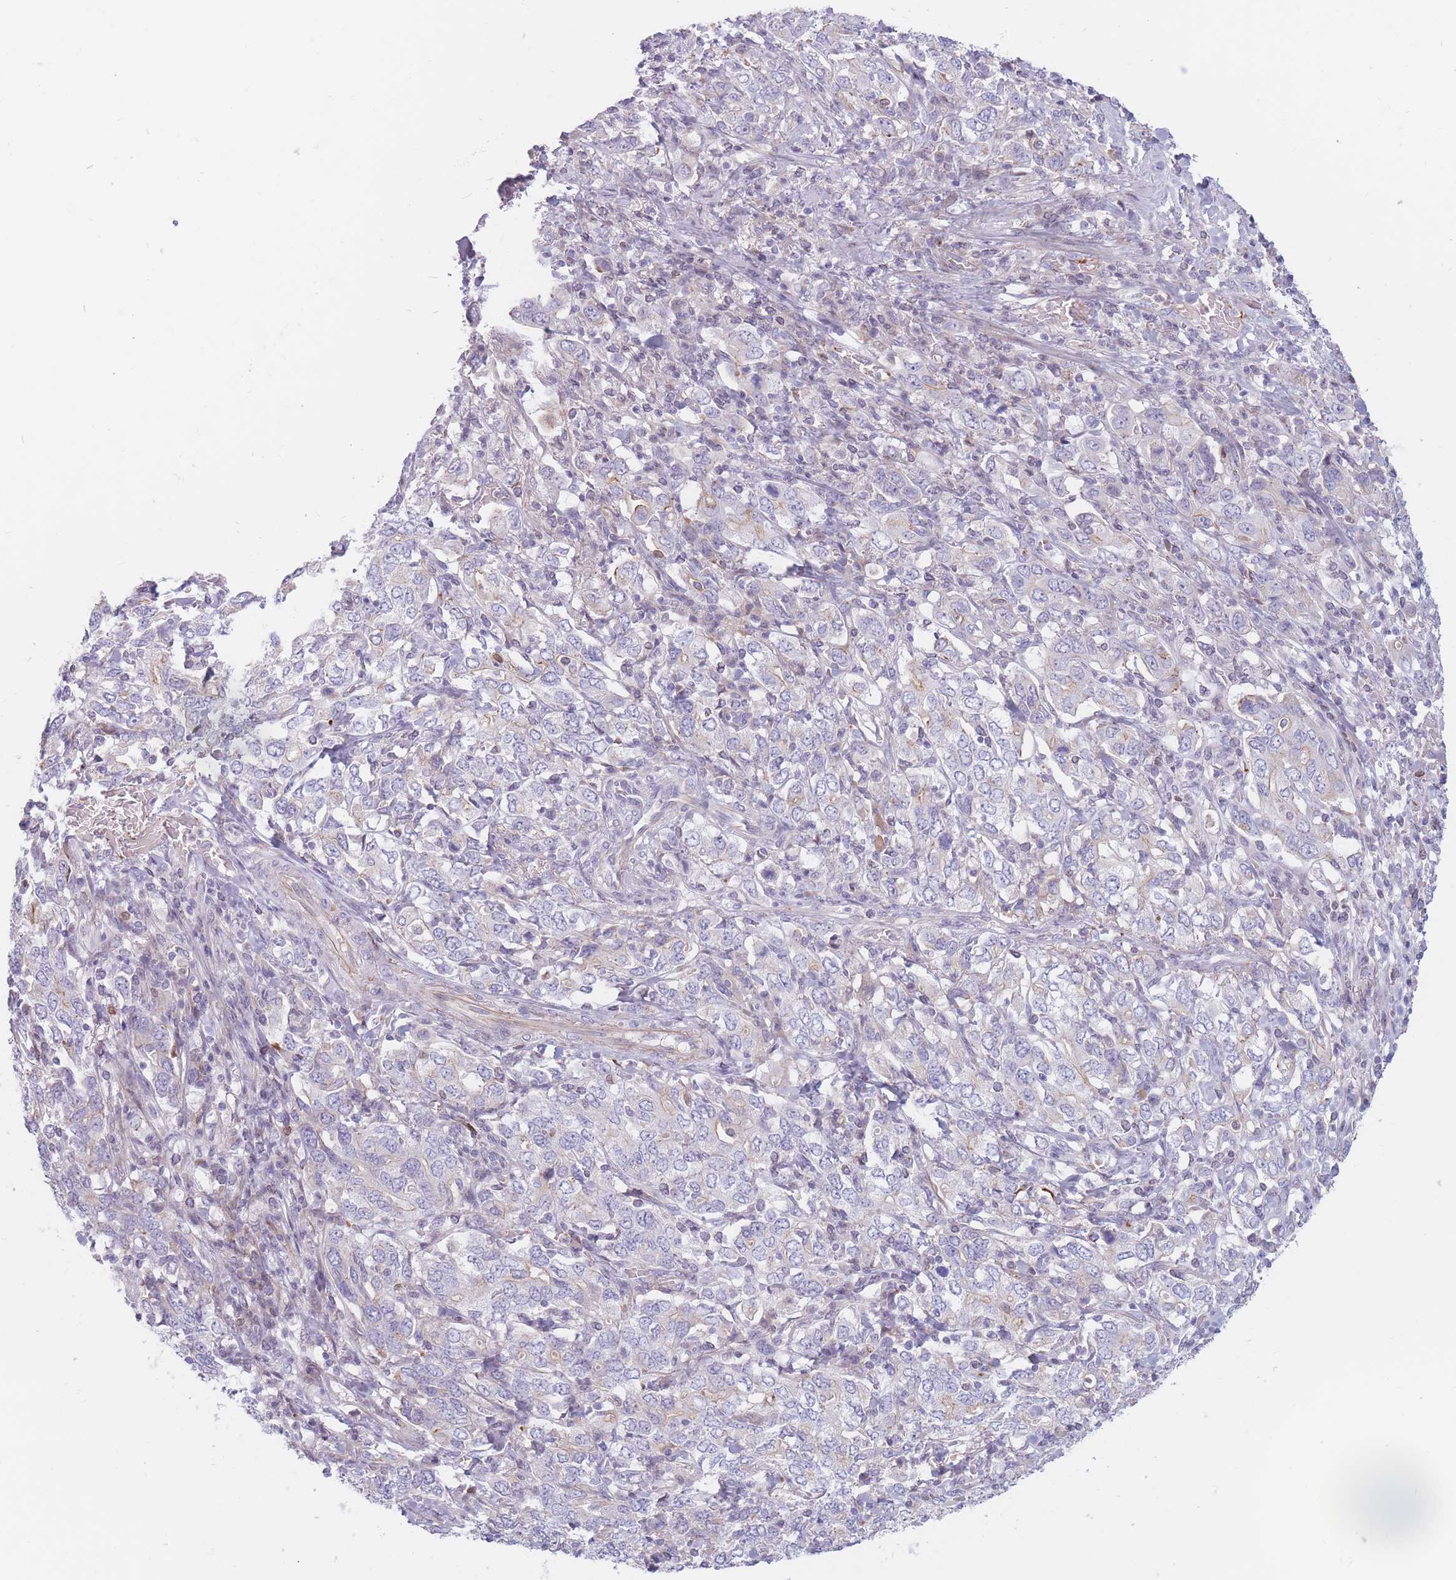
{"staining": {"intensity": "negative", "quantity": "none", "location": "none"}, "tissue": "stomach cancer", "cell_type": "Tumor cells", "image_type": "cancer", "snomed": [{"axis": "morphology", "description": "Adenocarcinoma, NOS"}, {"axis": "topography", "description": "Stomach, upper"}, {"axis": "topography", "description": "Stomach"}], "caption": "The image displays no significant staining in tumor cells of stomach adenocarcinoma.", "gene": "PTGDR", "patient": {"sex": "male", "age": 62}}